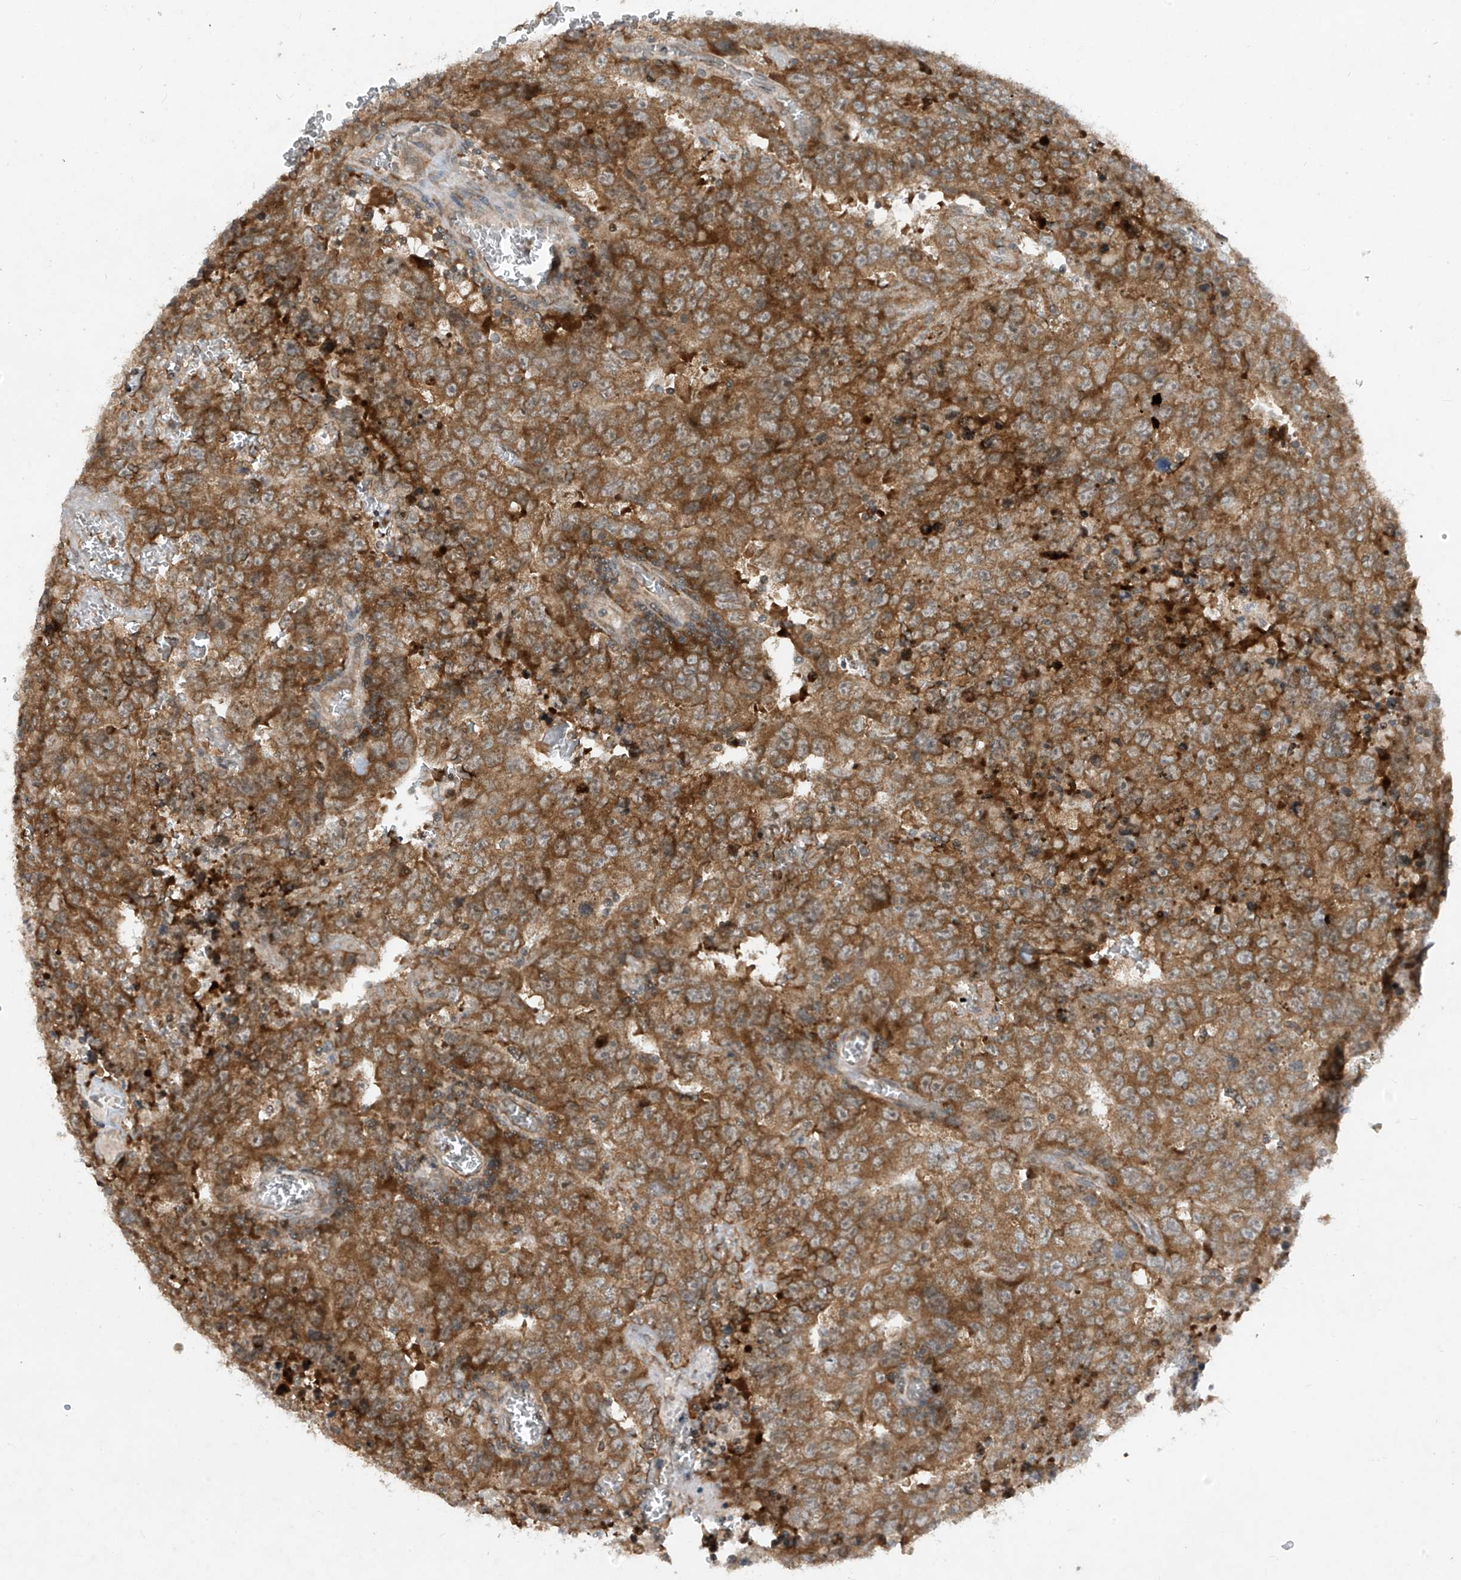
{"staining": {"intensity": "moderate", "quantity": ">75%", "location": "cytoplasmic/membranous"}, "tissue": "testis cancer", "cell_type": "Tumor cells", "image_type": "cancer", "snomed": [{"axis": "morphology", "description": "Carcinoma, Embryonal, NOS"}, {"axis": "topography", "description": "Testis"}], "caption": "Protein analysis of testis embryonal carcinoma tissue displays moderate cytoplasmic/membranous positivity in approximately >75% of tumor cells.", "gene": "RPL34", "patient": {"sex": "male", "age": 26}}